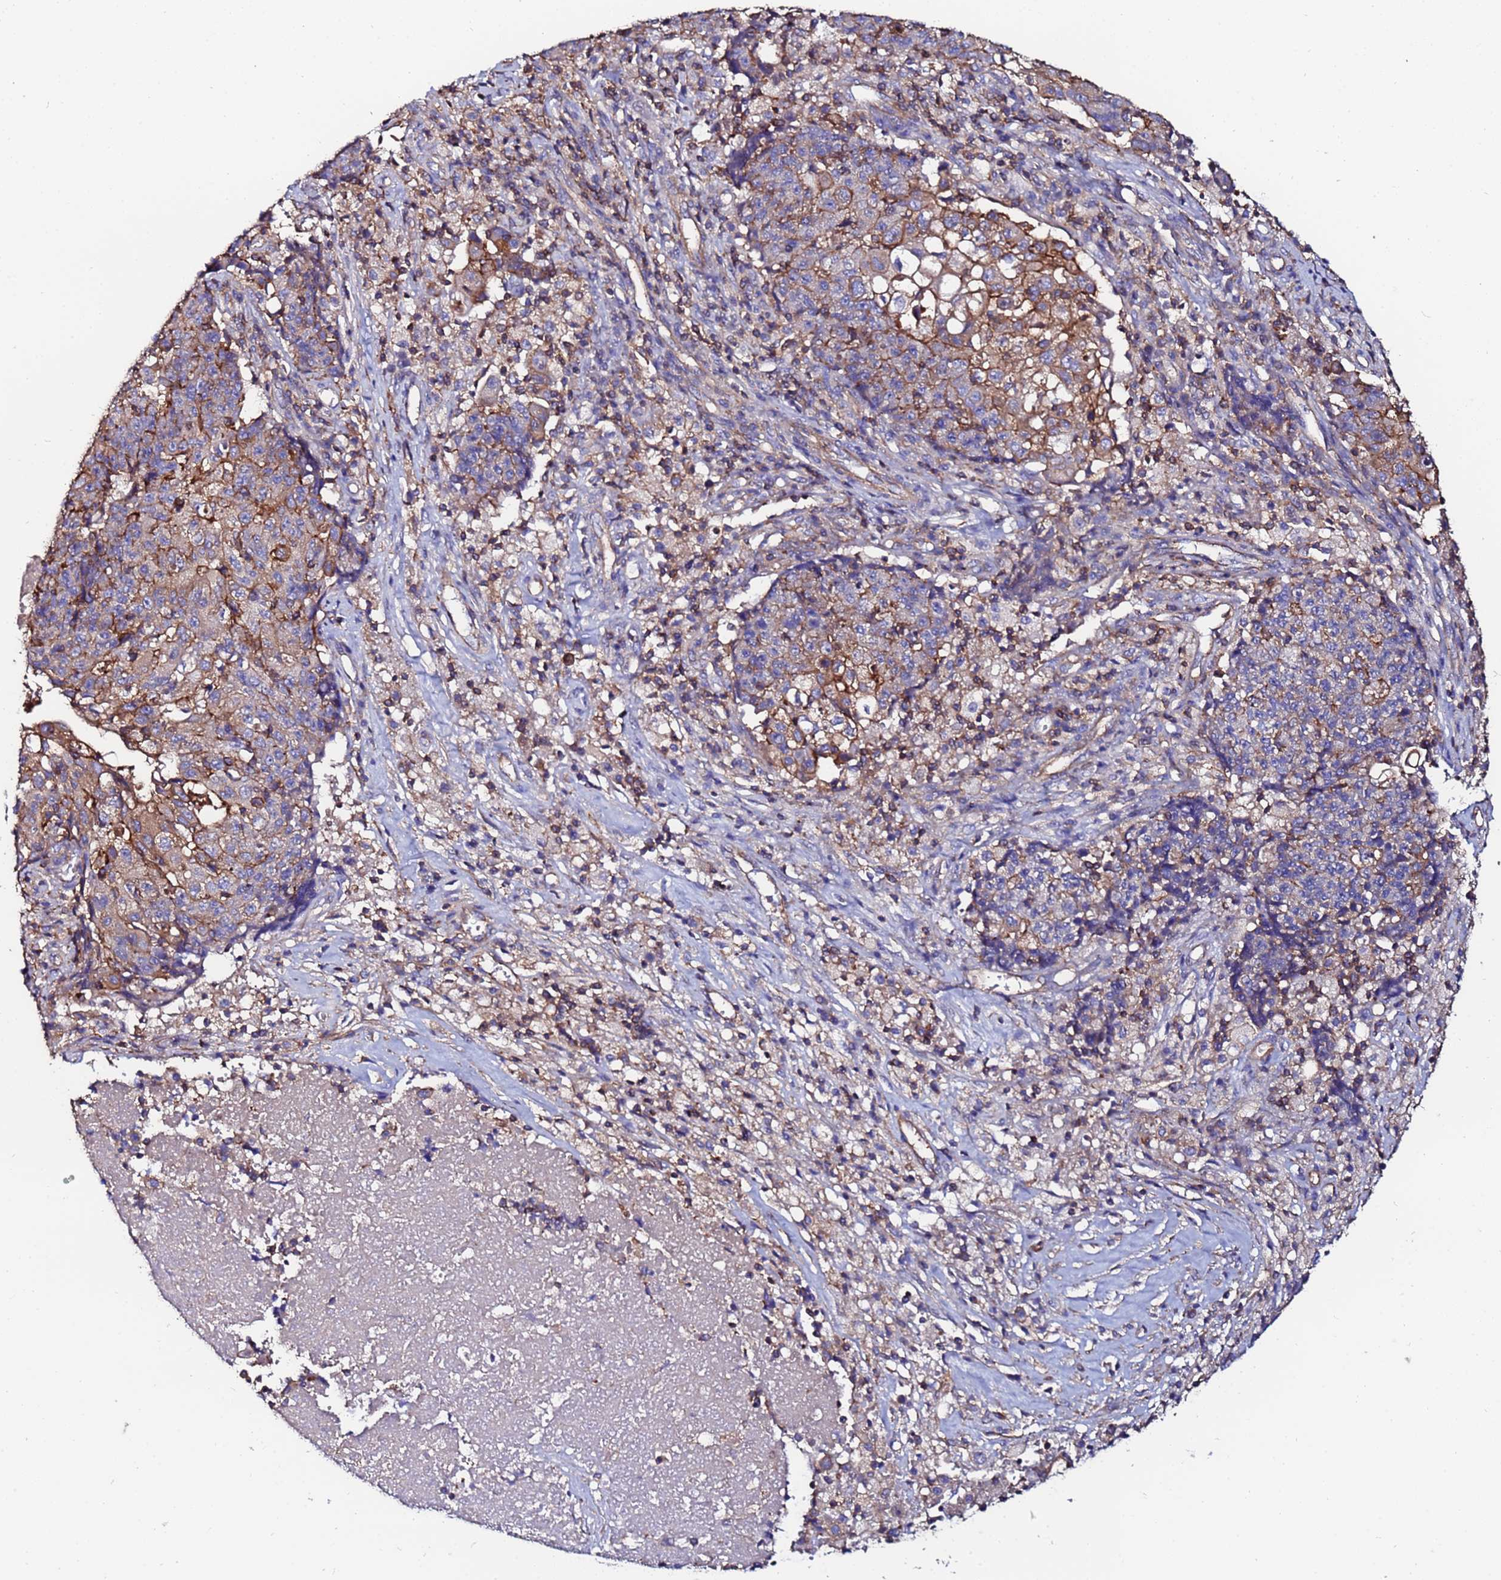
{"staining": {"intensity": "moderate", "quantity": "25%-75%", "location": "cytoplasmic/membranous"}, "tissue": "ovarian cancer", "cell_type": "Tumor cells", "image_type": "cancer", "snomed": [{"axis": "morphology", "description": "Carcinoma, endometroid"}, {"axis": "topography", "description": "Ovary"}], "caption": "A brown stain labels moderate cytoplasmic/membranous staining of a protein in human ovarian cancer (endometroid carcinoma) tumor cells. (Brightfield microscopy of DAB IHC at high magnification).", "gene": "POTEE", "patient": {"sex": "female", "age": 42}}